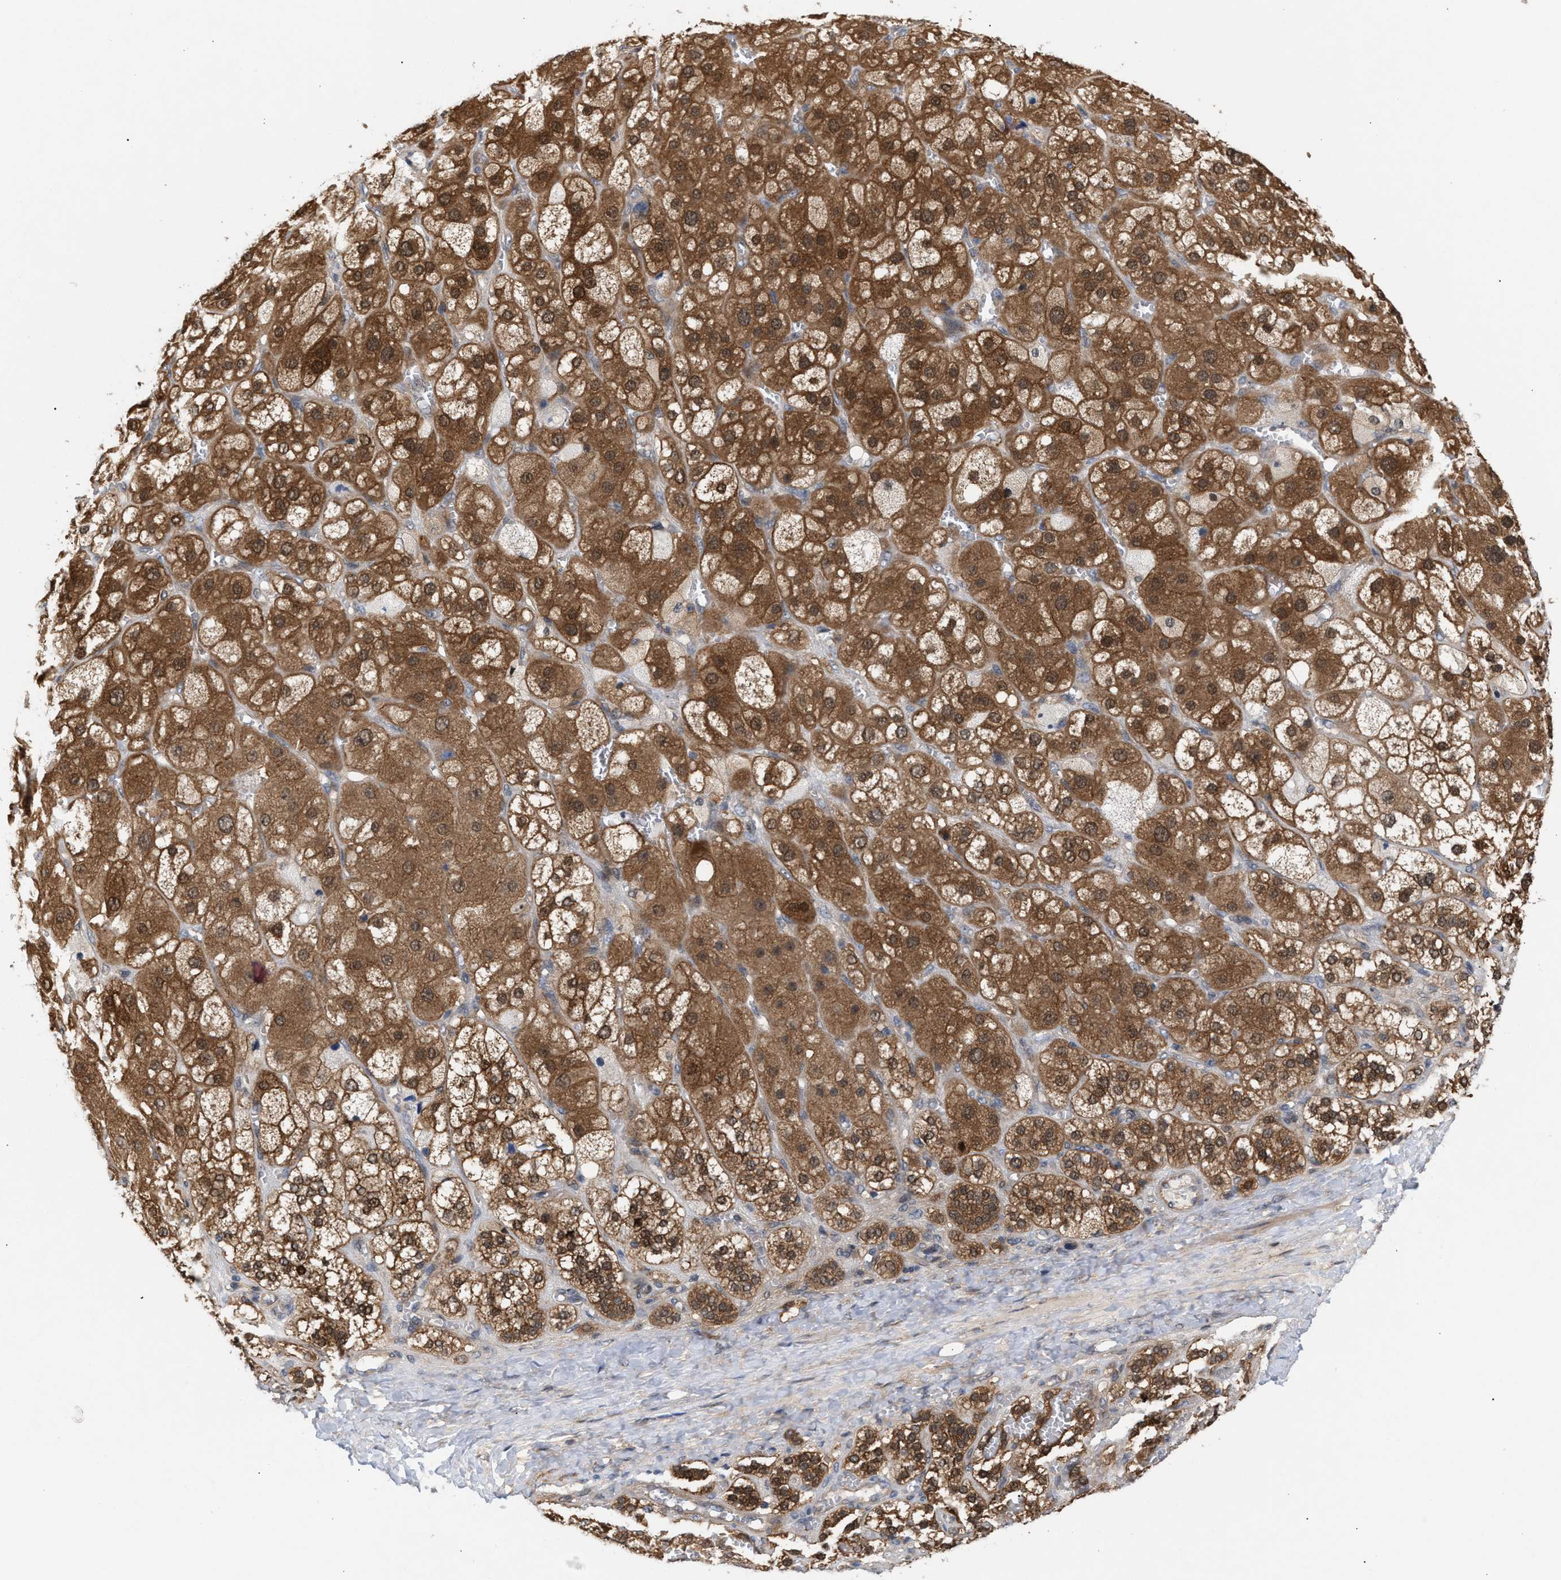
{"staining": {"intensity": "strong", "quantity": ">75%", "location": "cytoplasmic/membranous,nuclear"}, "tissue": "adrenal gland", "cell_type": "Glandular cells", "image_type": "normal", "snomed": [{"axis": "morphology", "description": "Normal tissue, NOS"}, {"axis": "topography", "description": "Adrenal gland"}], "caption": "High-magnification brightfield microscopy of benign adrenal gland stained with DAB (3,3'-diaminobenzidine) (brown) and counterstained with hematoxylin (blue). glandular cells exhibit strong cytoplasmic/membranous,nuclear staining is seen in approximately>75% of cells.", "gene": "GLOD4", "patient": {"sex": "female", "age": 47}}